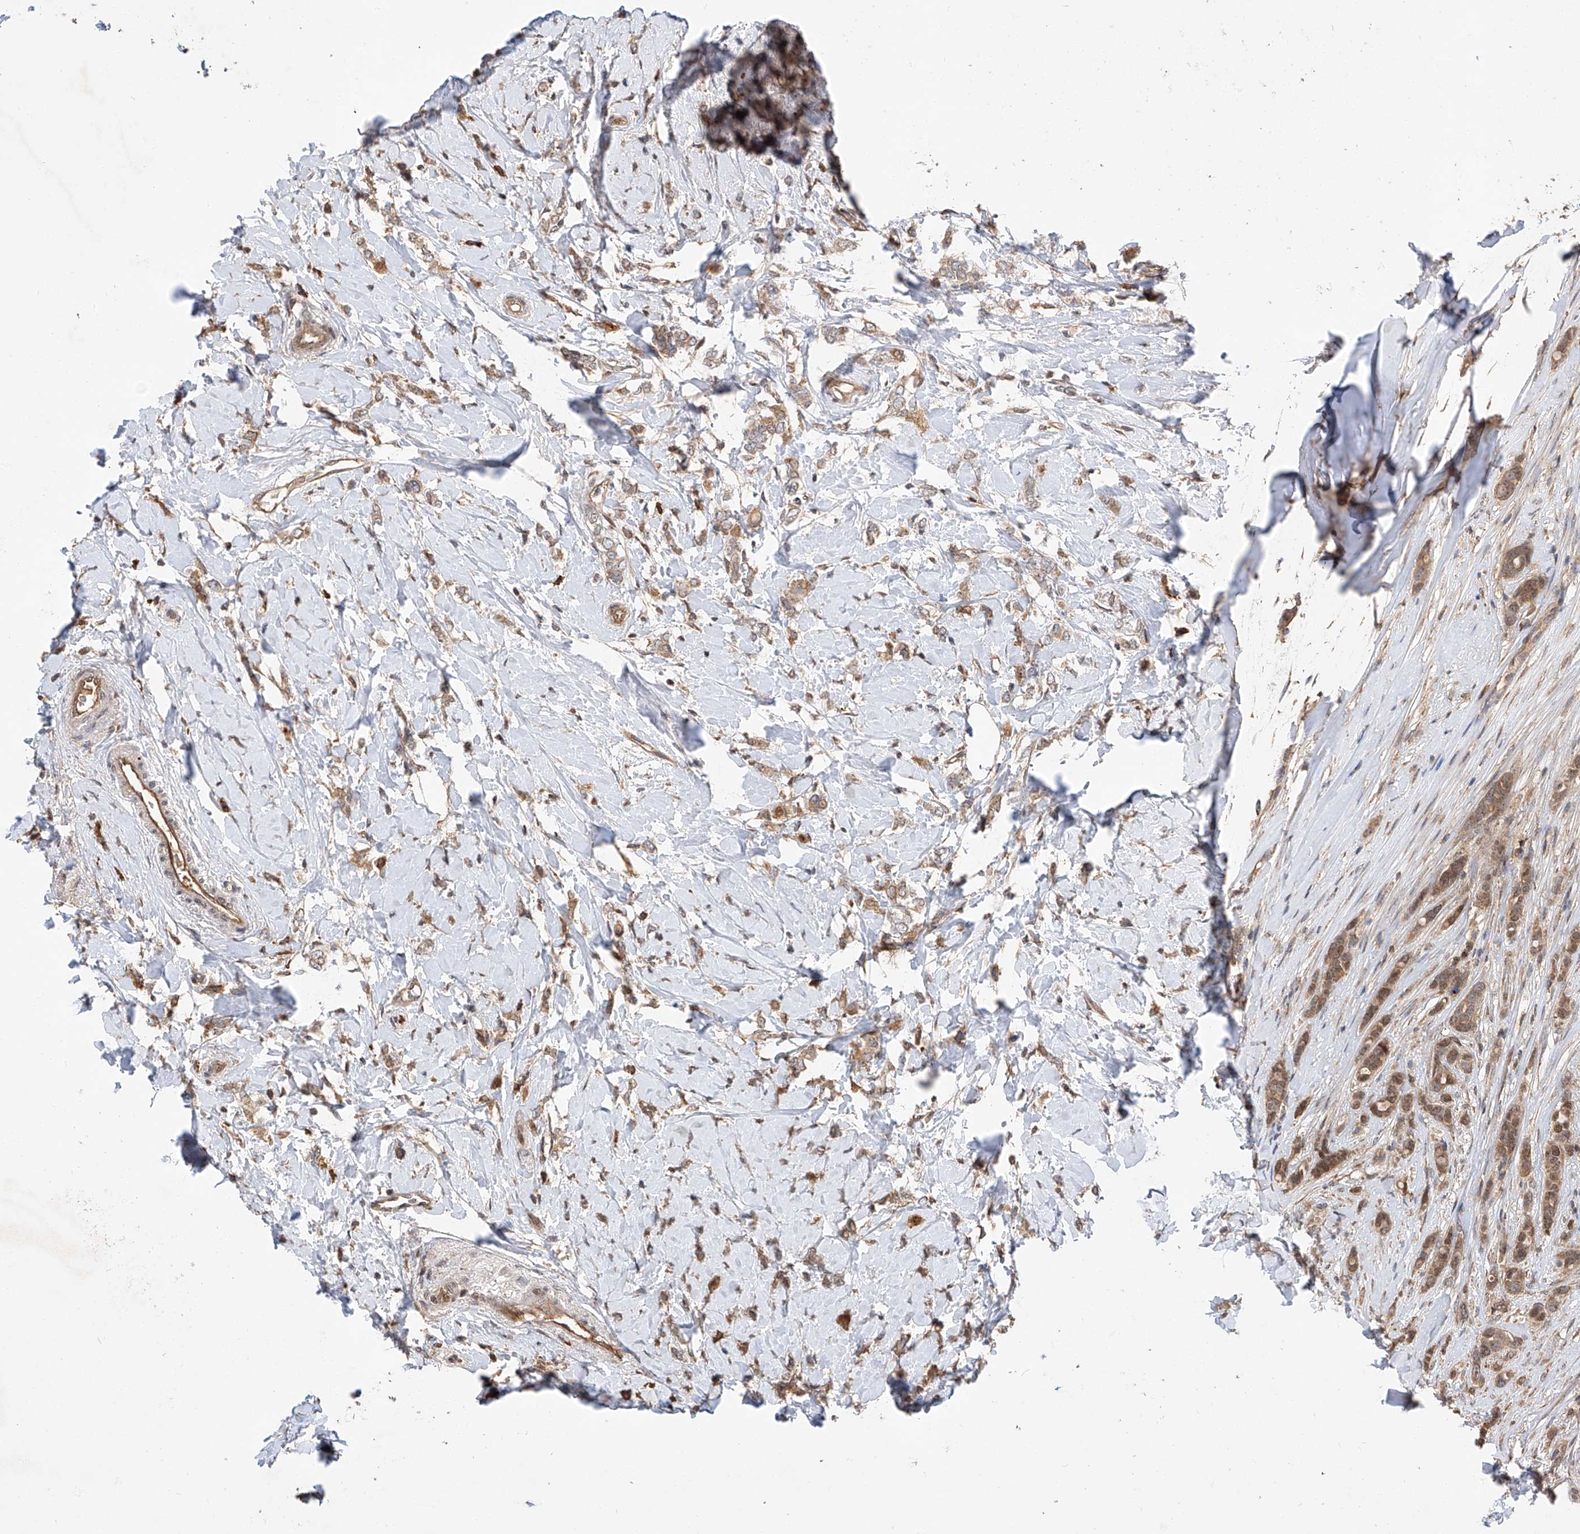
{"staining": {"intensity": "moderate", "quantity": ">75%", "location": "cytoplasmic/membranous"}, "tissue": "breast cancer", "cell_type": "Tumor cells", "image_type": "cancer", "snomed": [{"axis": "morphology", "description": "Normal tissue, NOS"}, {"axis": "morphology", "description": "Lobular carcinoma"}, {"axis": "topography", "description": "Breast"}], "caption": "Immunohistochemical staining of breast cancer reveals medium levels of moderate cytoplasmic/membranous expression in about >75% of tumor cells.", "gene": "RILPL2", "patient": {"sex": "female", "age": 47}}